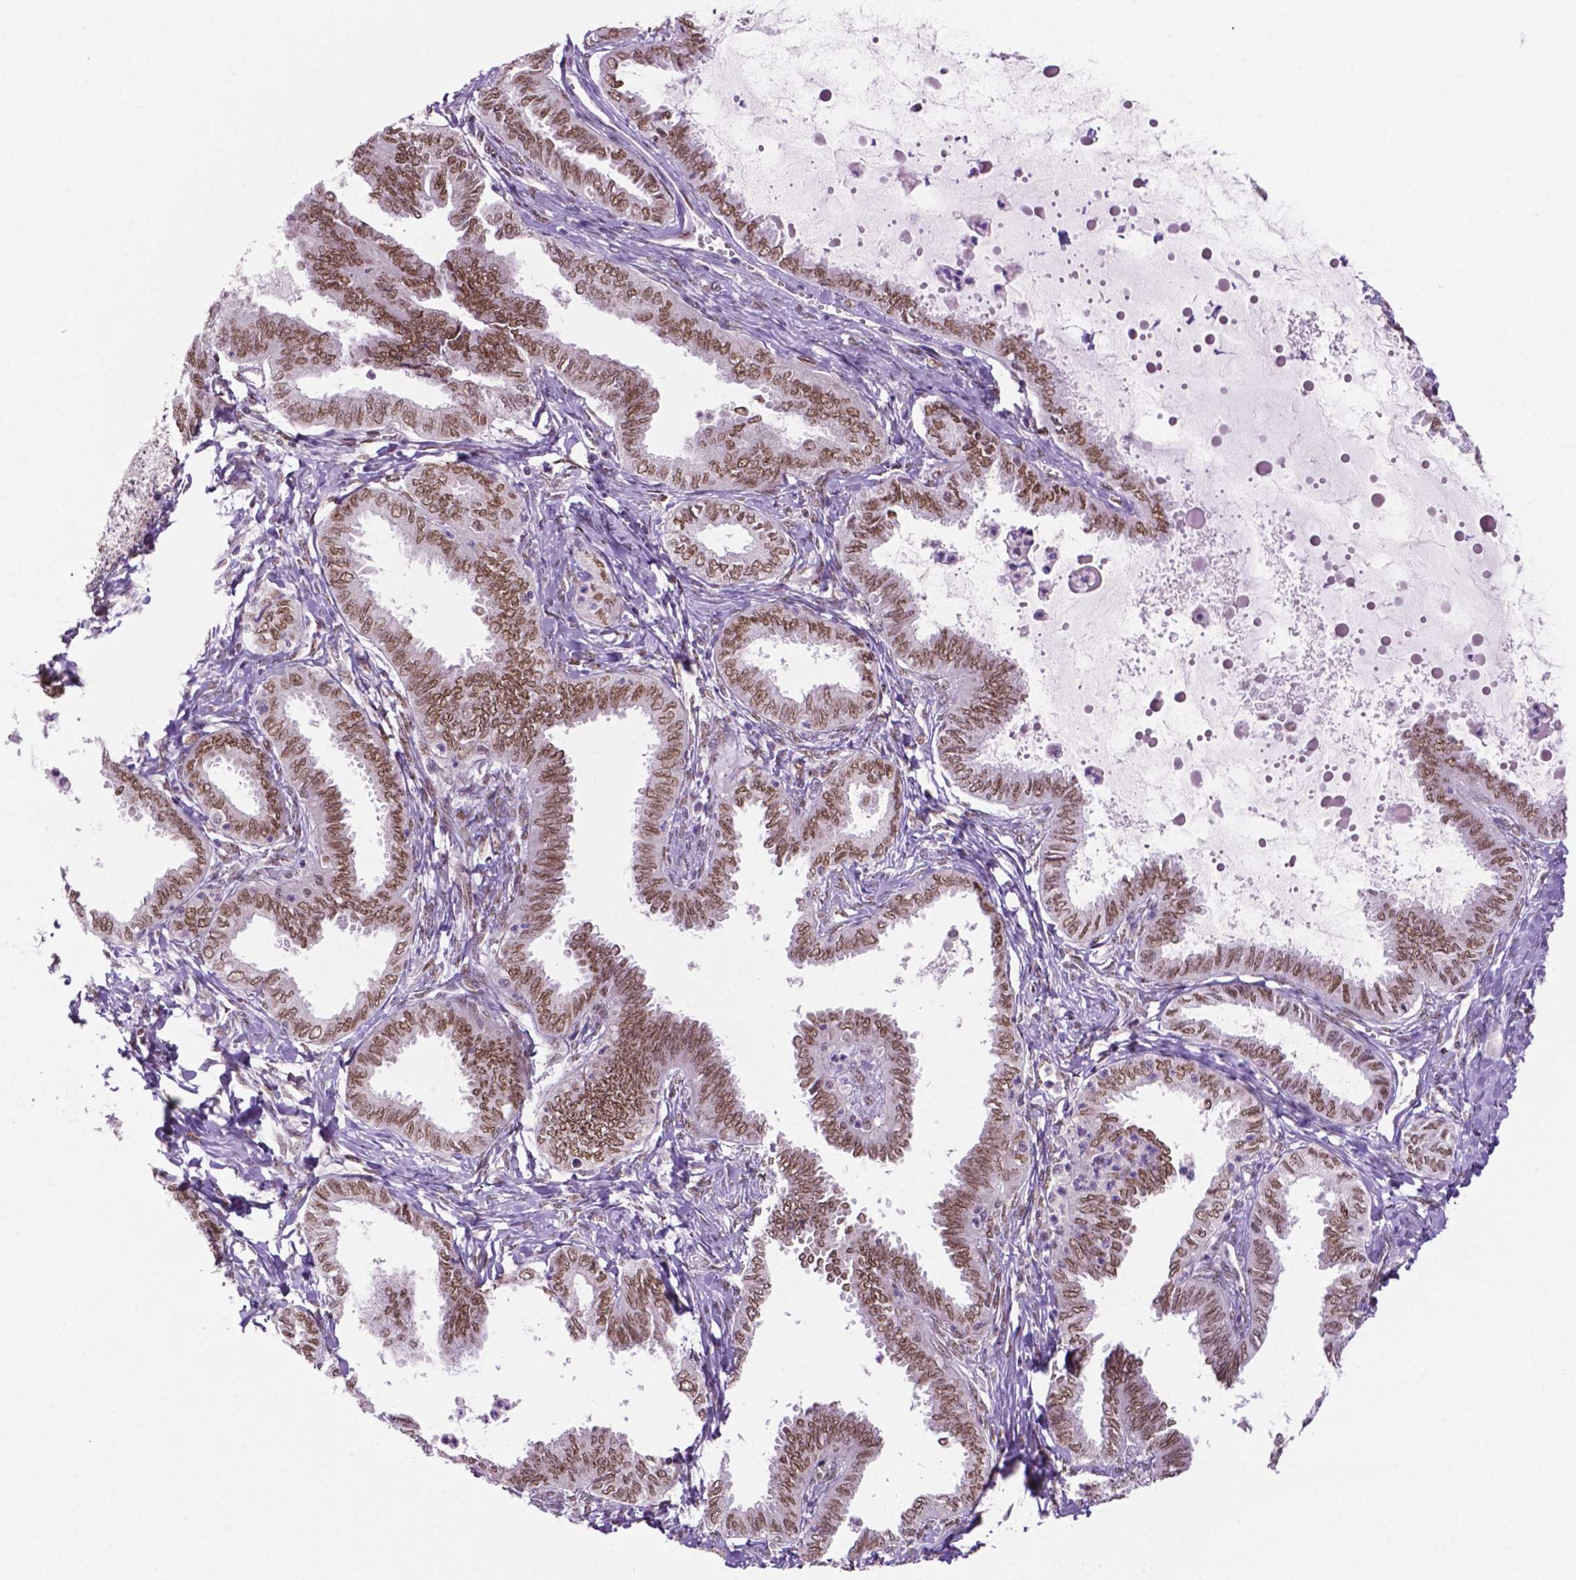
{"staining": {"intensity": "weak", "quantity": "25%-75%", "location": "nuclear"}, "tissue": "ovarian cancer", "cell_type": "Tumor cells", "image_type": "cancer", "snomed": [{"axis": "morphology", "description": "Carcinoma, endometroid"}, {"axis": "topography", "description": "Ovary"}], "caption": "Tumor cells display weak nuclear staining in about 25%-75% of cells in ovarian endometroid carcinoma.", "gene": "MLH1", "patient": {"sex": "female", "age": 70}}